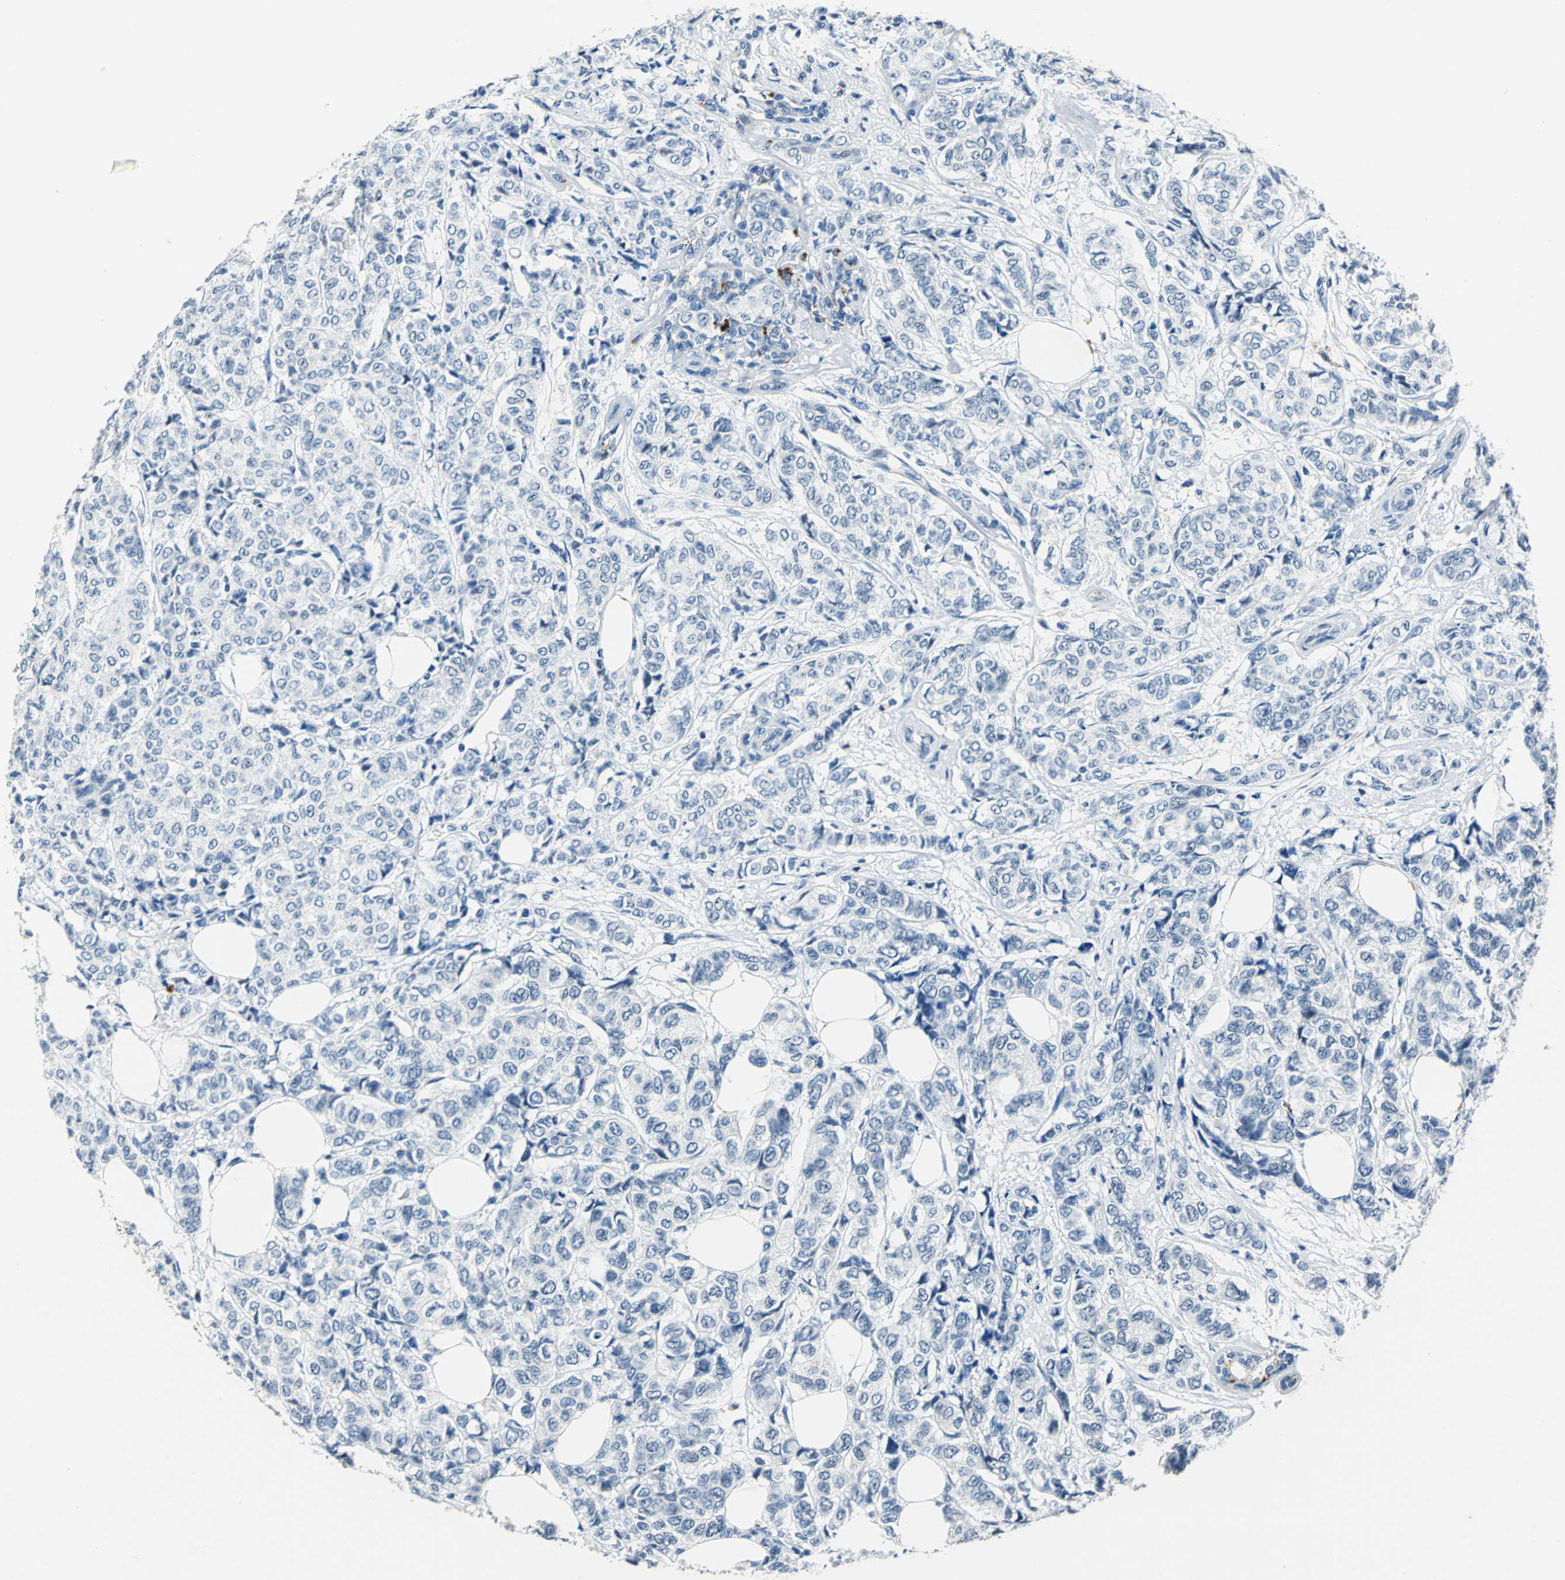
{"staining": {"intensity": "negative", "quantity": "none", "location": "none"}, "tissue": "breast cancer", "cell_type": "Tumor cells", "image_type": "cancer", "snomed": [{"axis": "morphology", "description": "Lobular carcinoma"}, {"axis": "topography", "description": "Breast"}], "caption": "Immunohistochemical staining of breast cancer (lobular carcinoma) reveals no significant positivity in tumor cells.", "gene": "RAD17", "patient": {"sex": "female", "age": 60}}